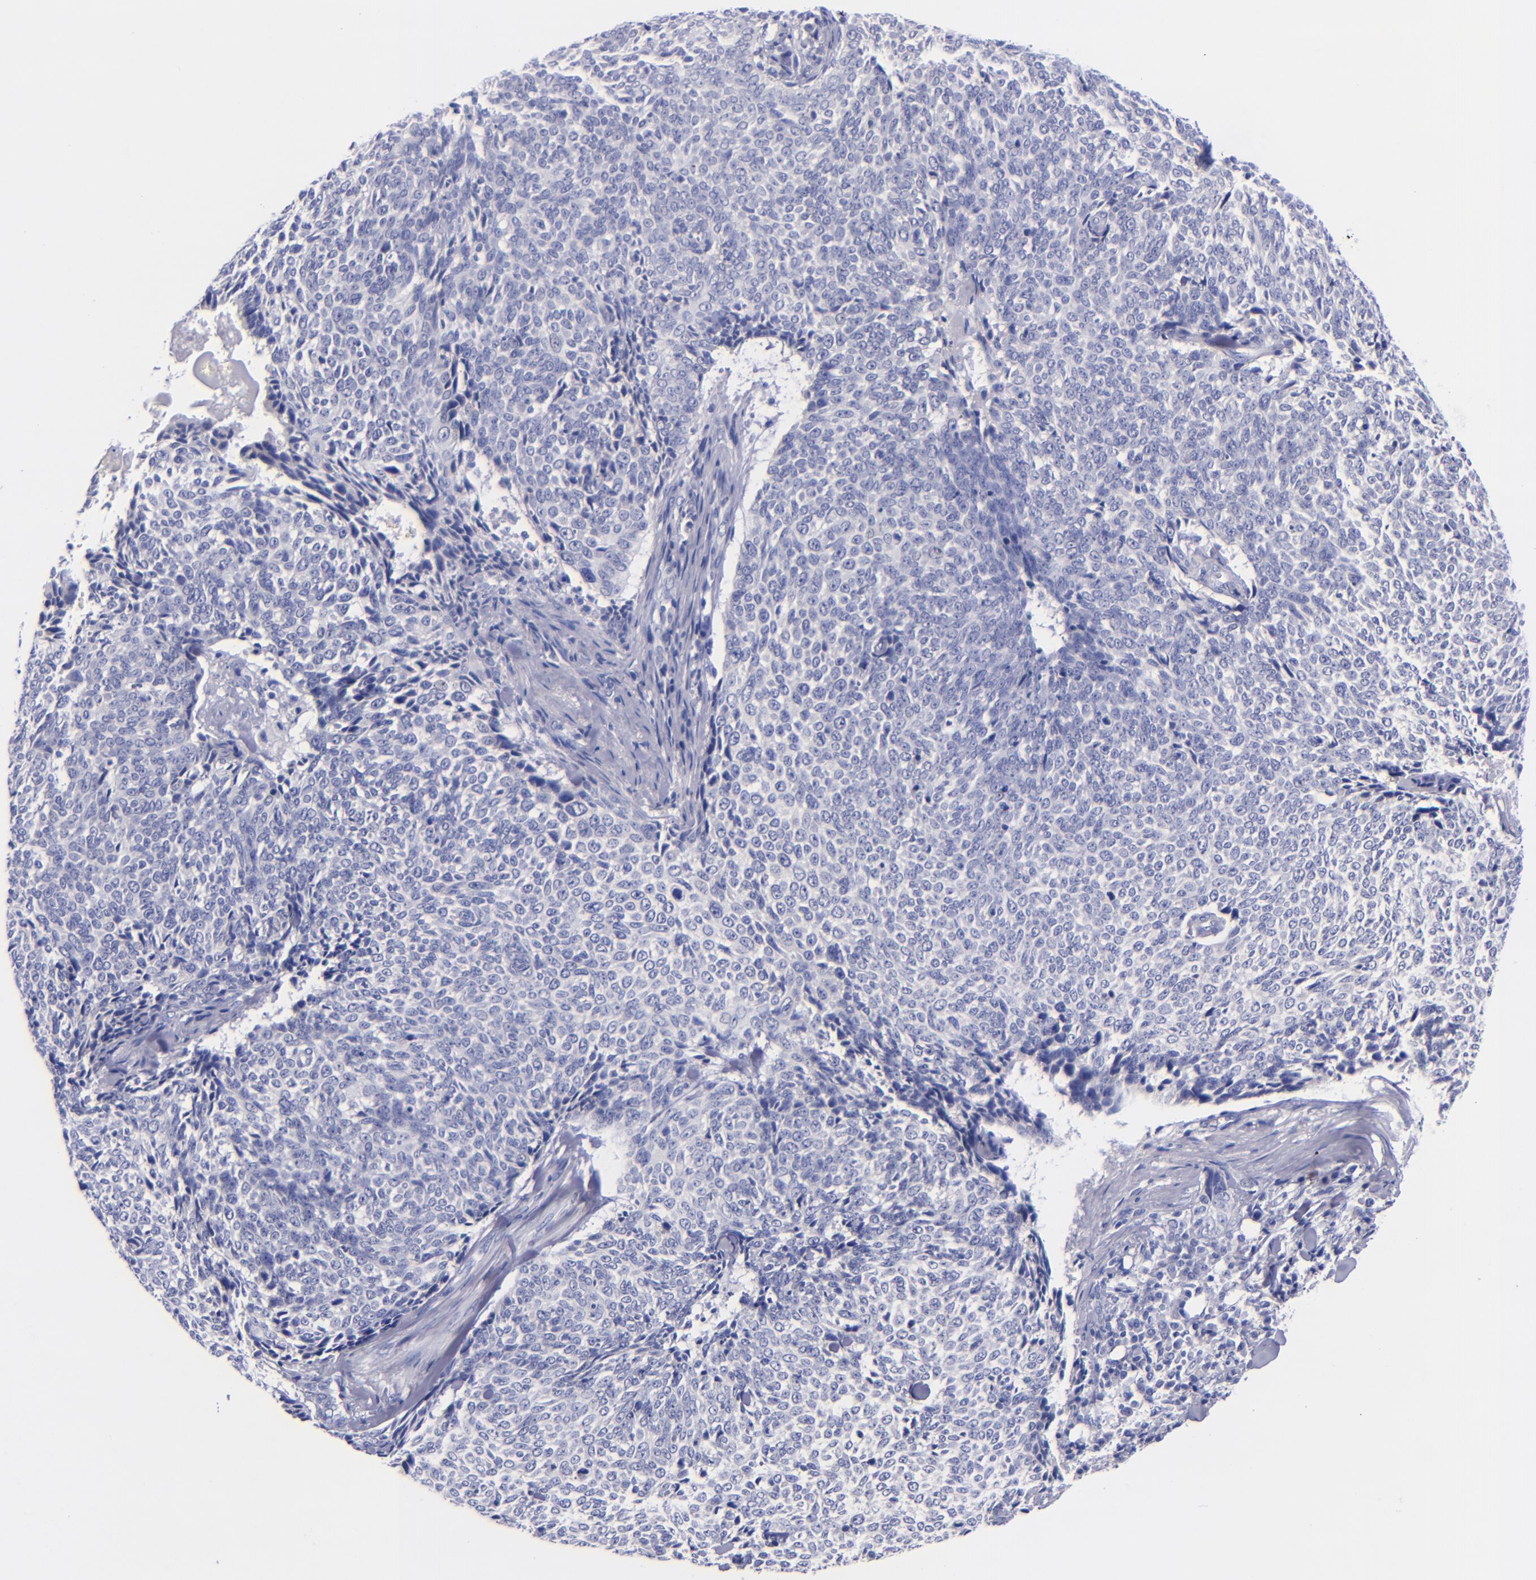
{"staining": {"intensity": "negative", "quantity": "none", "location": "none"}, "tissue": "skin cancer", "cell_type": "Tumor cells", "image_type": "cancer", "snomed": [{"axis": "morphology", "description": "Basal cell carcinoma"}, {"axis": "topography", "description": "Skin"}], "caption": "This is an immunohistochemistry micrograph of skin cancer (basal cell carcinoma). There is no staining in tumor cells.", "gene": "SV2A", "patient": {"sex": "female", "age": 89}}